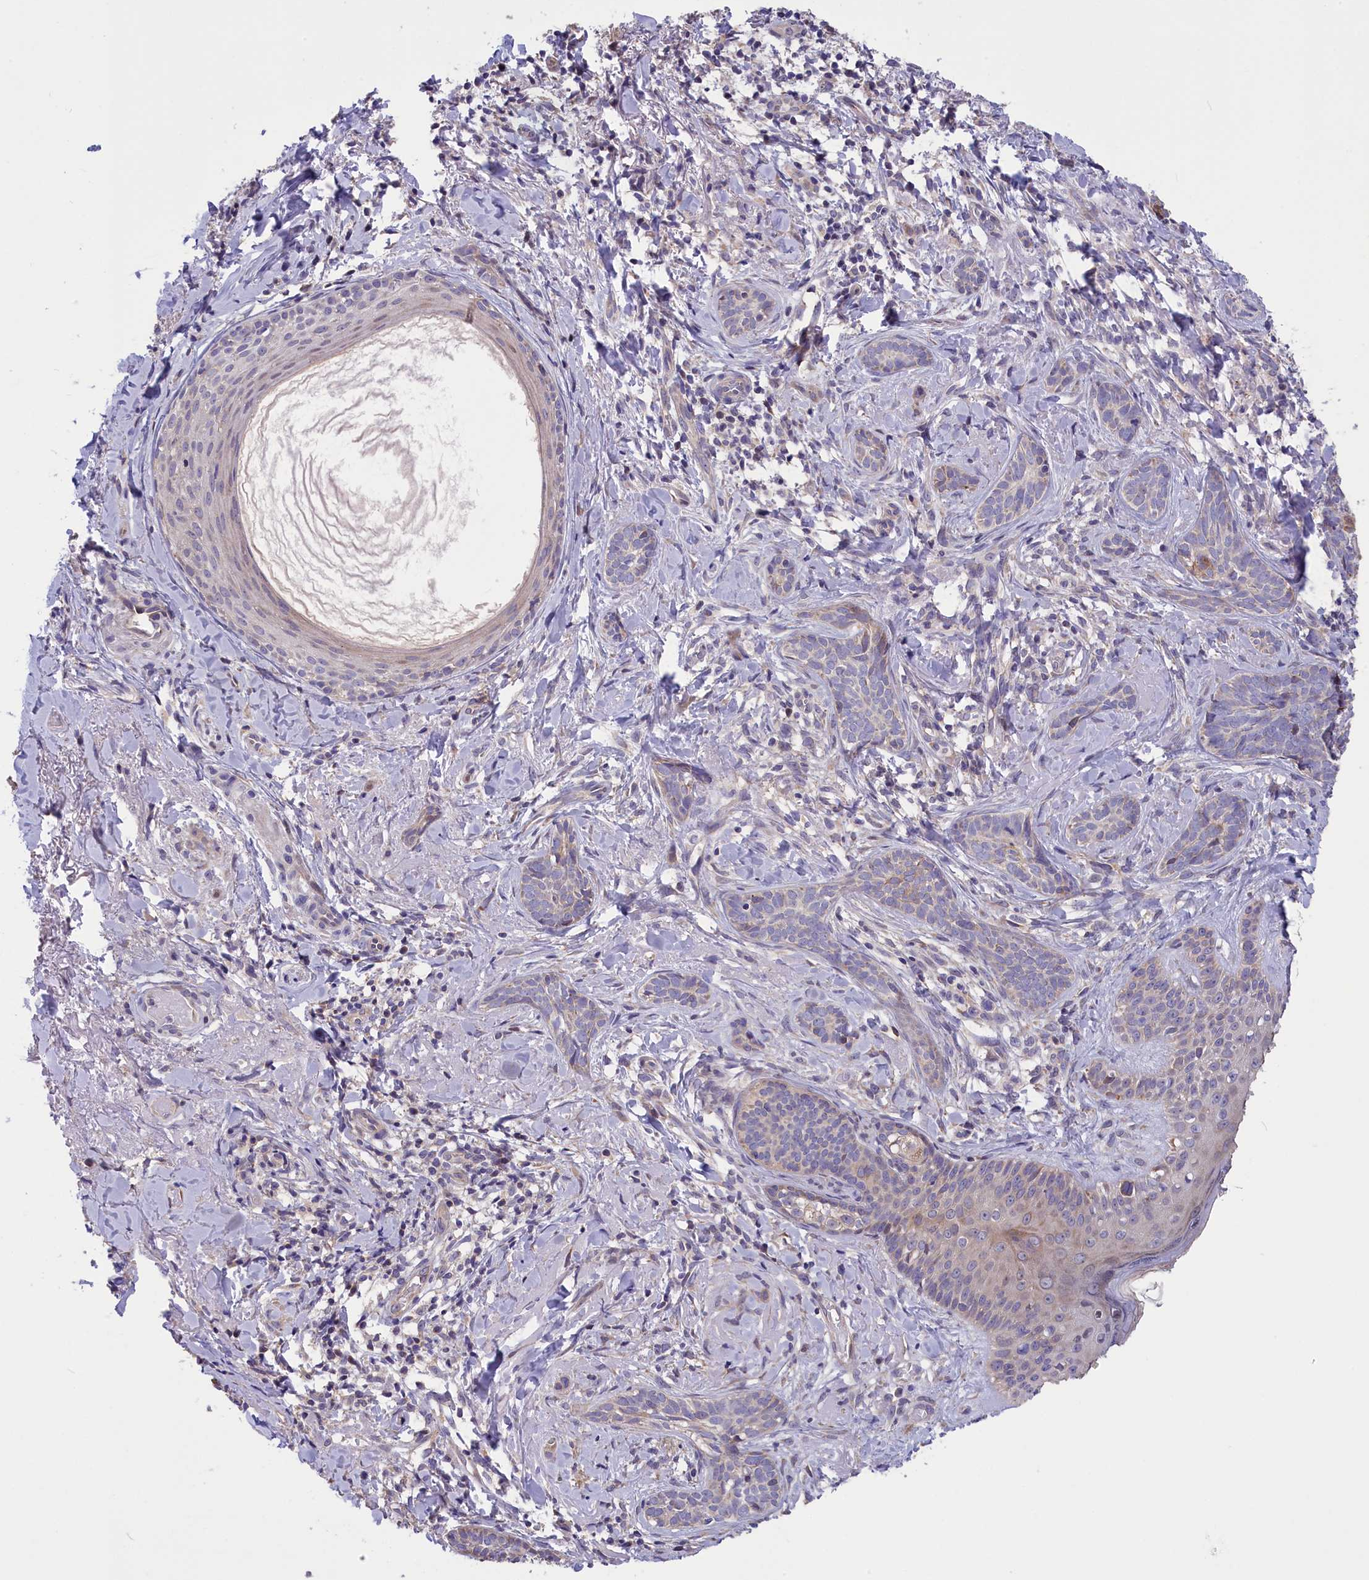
{"staining": {"intensity": "weak", "quantity": "<25%", "location": "cytoplasmic/membranous"}, "tissue": "skin cancer", "cell_type": "Tumor cells", "image_type": "cancer", "snomed": [{"axis": "morphology", "description": "Basal cell carcinoma"}, {"axis": "topography", "description": "Skin"}], "caption": "Skin basal cell carcinoma stained for a protein using immunohistochemistry displays no positivity tumor cells.", "gene": "CYP2U1", "patient": {"sex": "female", "age": 76}}